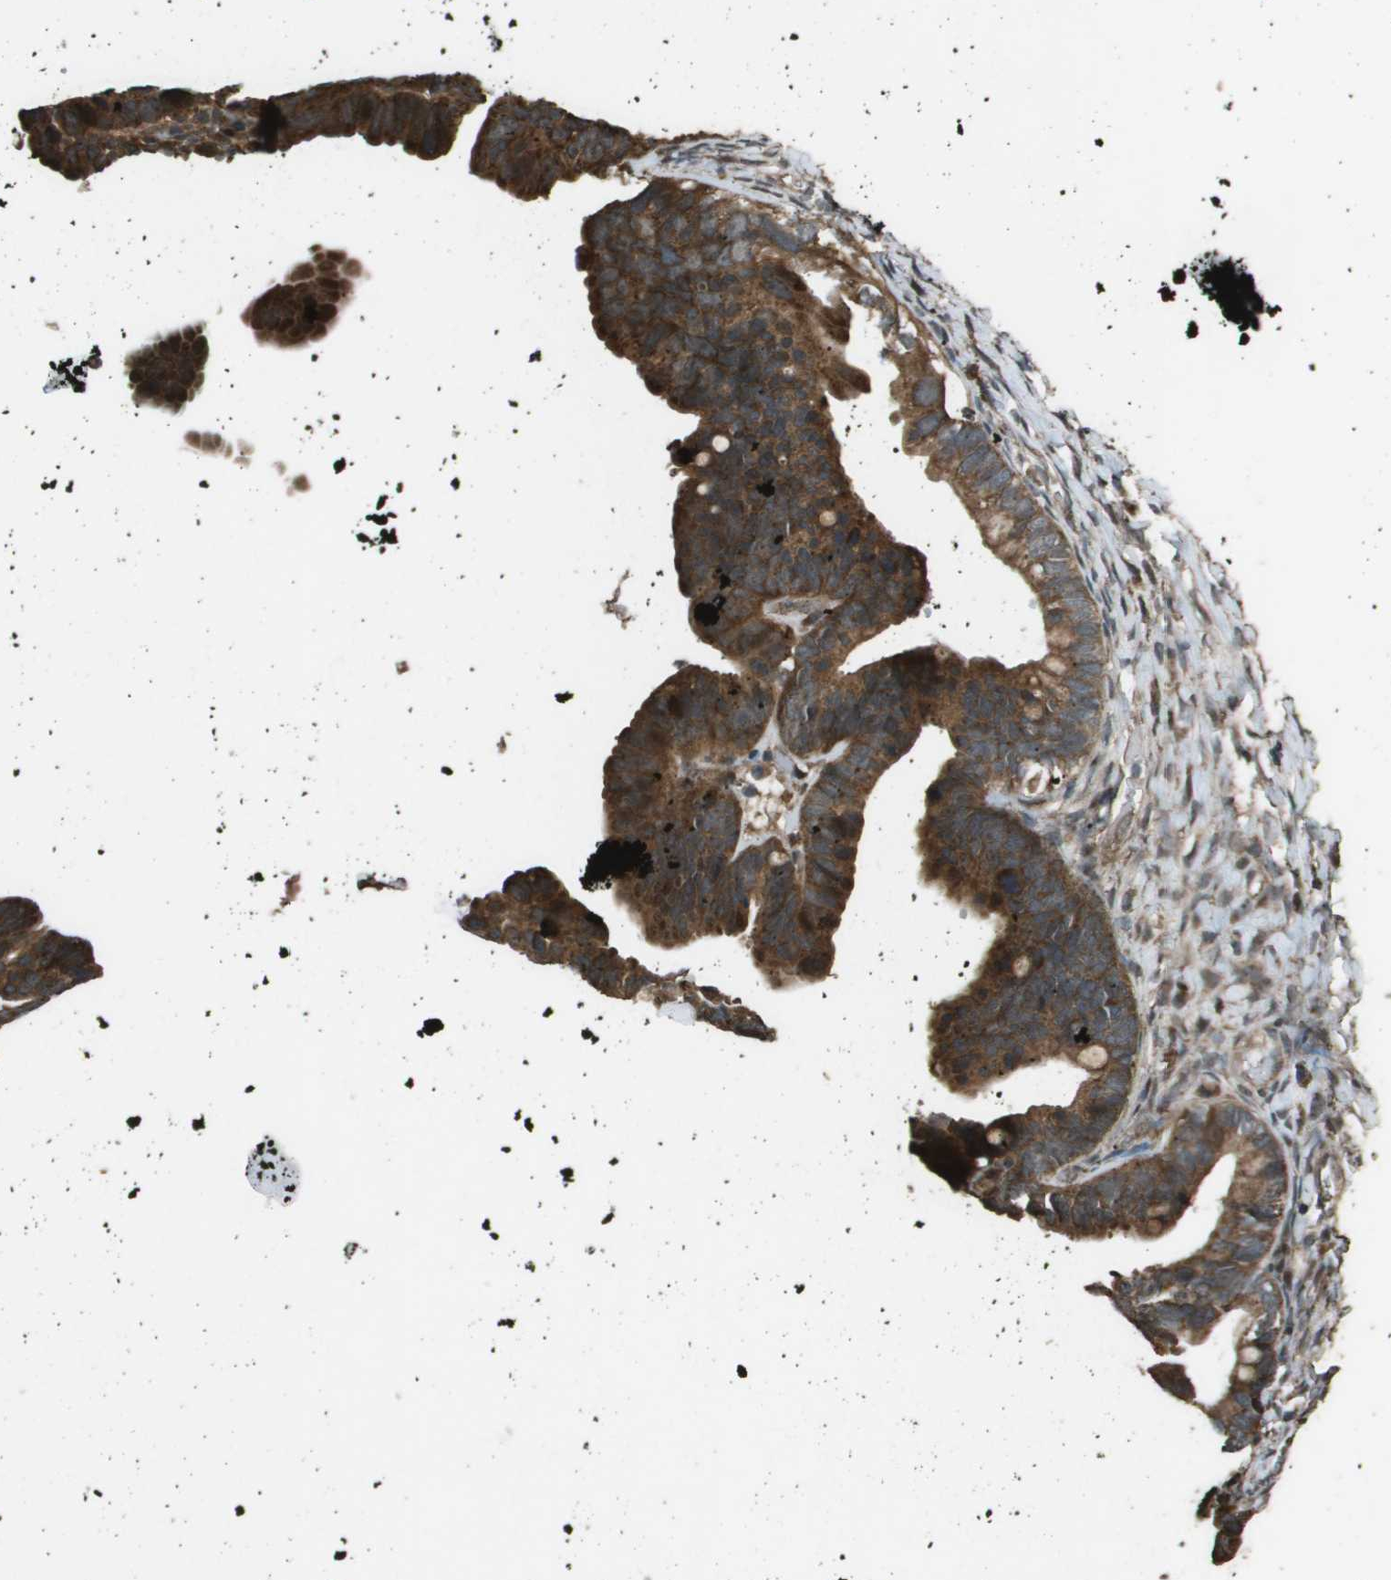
{"staining": {"intensity": "strong", "quantity": ">75%", "location": "cytoplasmic/membranous"}, "tissue": "ovarian cancer", "cell_type": "Tumor cells", "image_type": "cancer", "snomed": [{"axis": "morphology", "description": "Cystadenocarcinoma, serous, NOS"}, {"axis": "topography", "description": "Ovary"}], "caption": "Ovarian cancer (serous cystadenocarcinoma) stained for a protein demonstrates strong cytoplasmic/membranous positivity in tumor cells. (IHC, brightfield microscopy, high magnification).", "gene": "FIG4", "patient": {"sex": "female", "age": 56}}